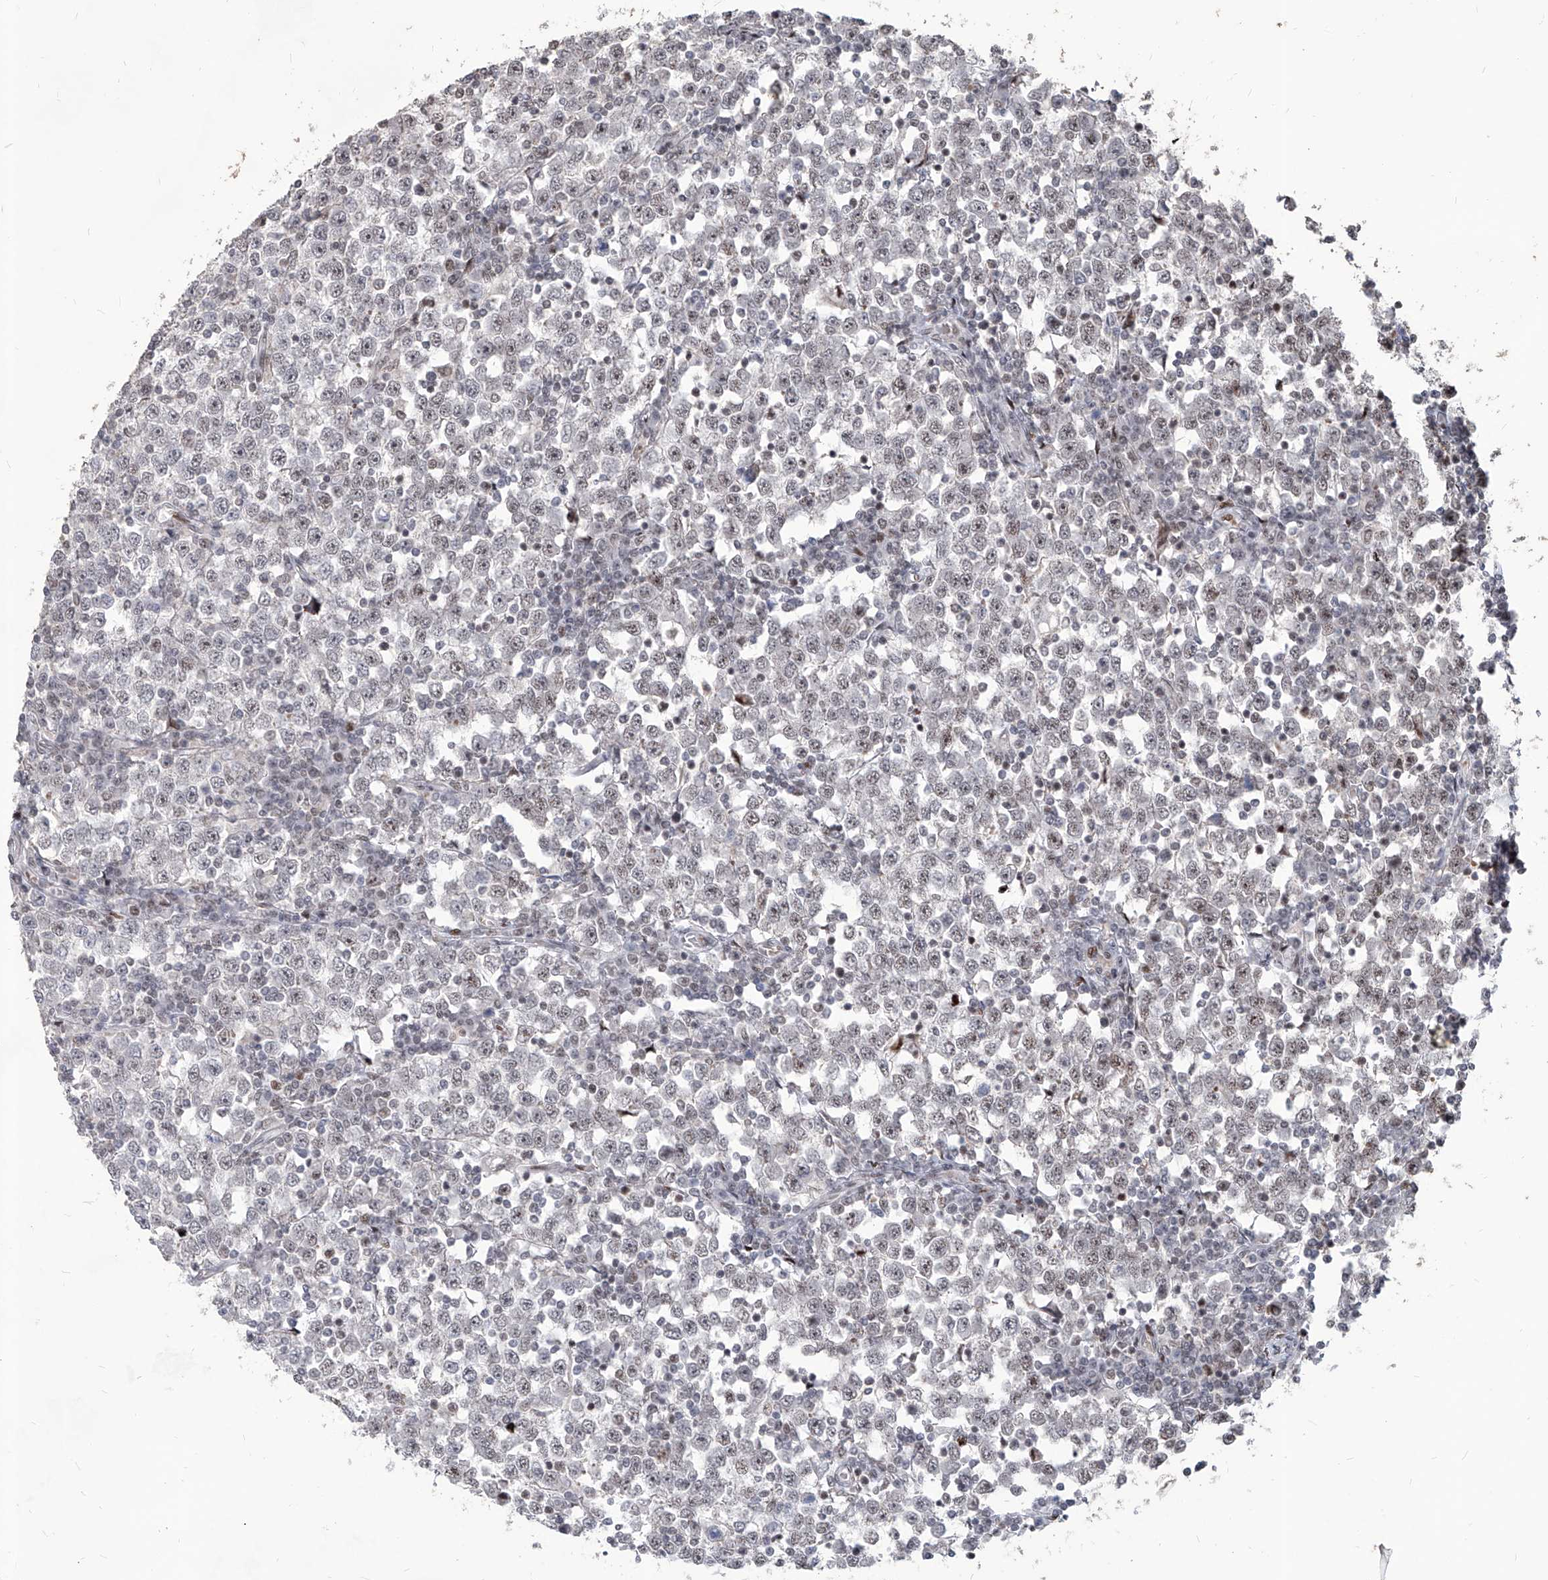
{"staining": {"intensity": "weak", "quantity": "25%-75%", "location": "nuclear"}, "tissue": "testis cancer", "cell_type": "Tumor cells", "image_type": "cancer", "snomed": [{"axis": "morphology", "description": "Seminoma, NOS"}, {"axis": "topography", "description": "Testis"}], "caption": "The micrograph exhibits immunohistochemical staining of seminoma (testis). There is weak nuclear expression is identified in approximately 25%-75% of tumor cells.", "gene": "IRF2", "patient": {"sex": "male", "age": 65}}